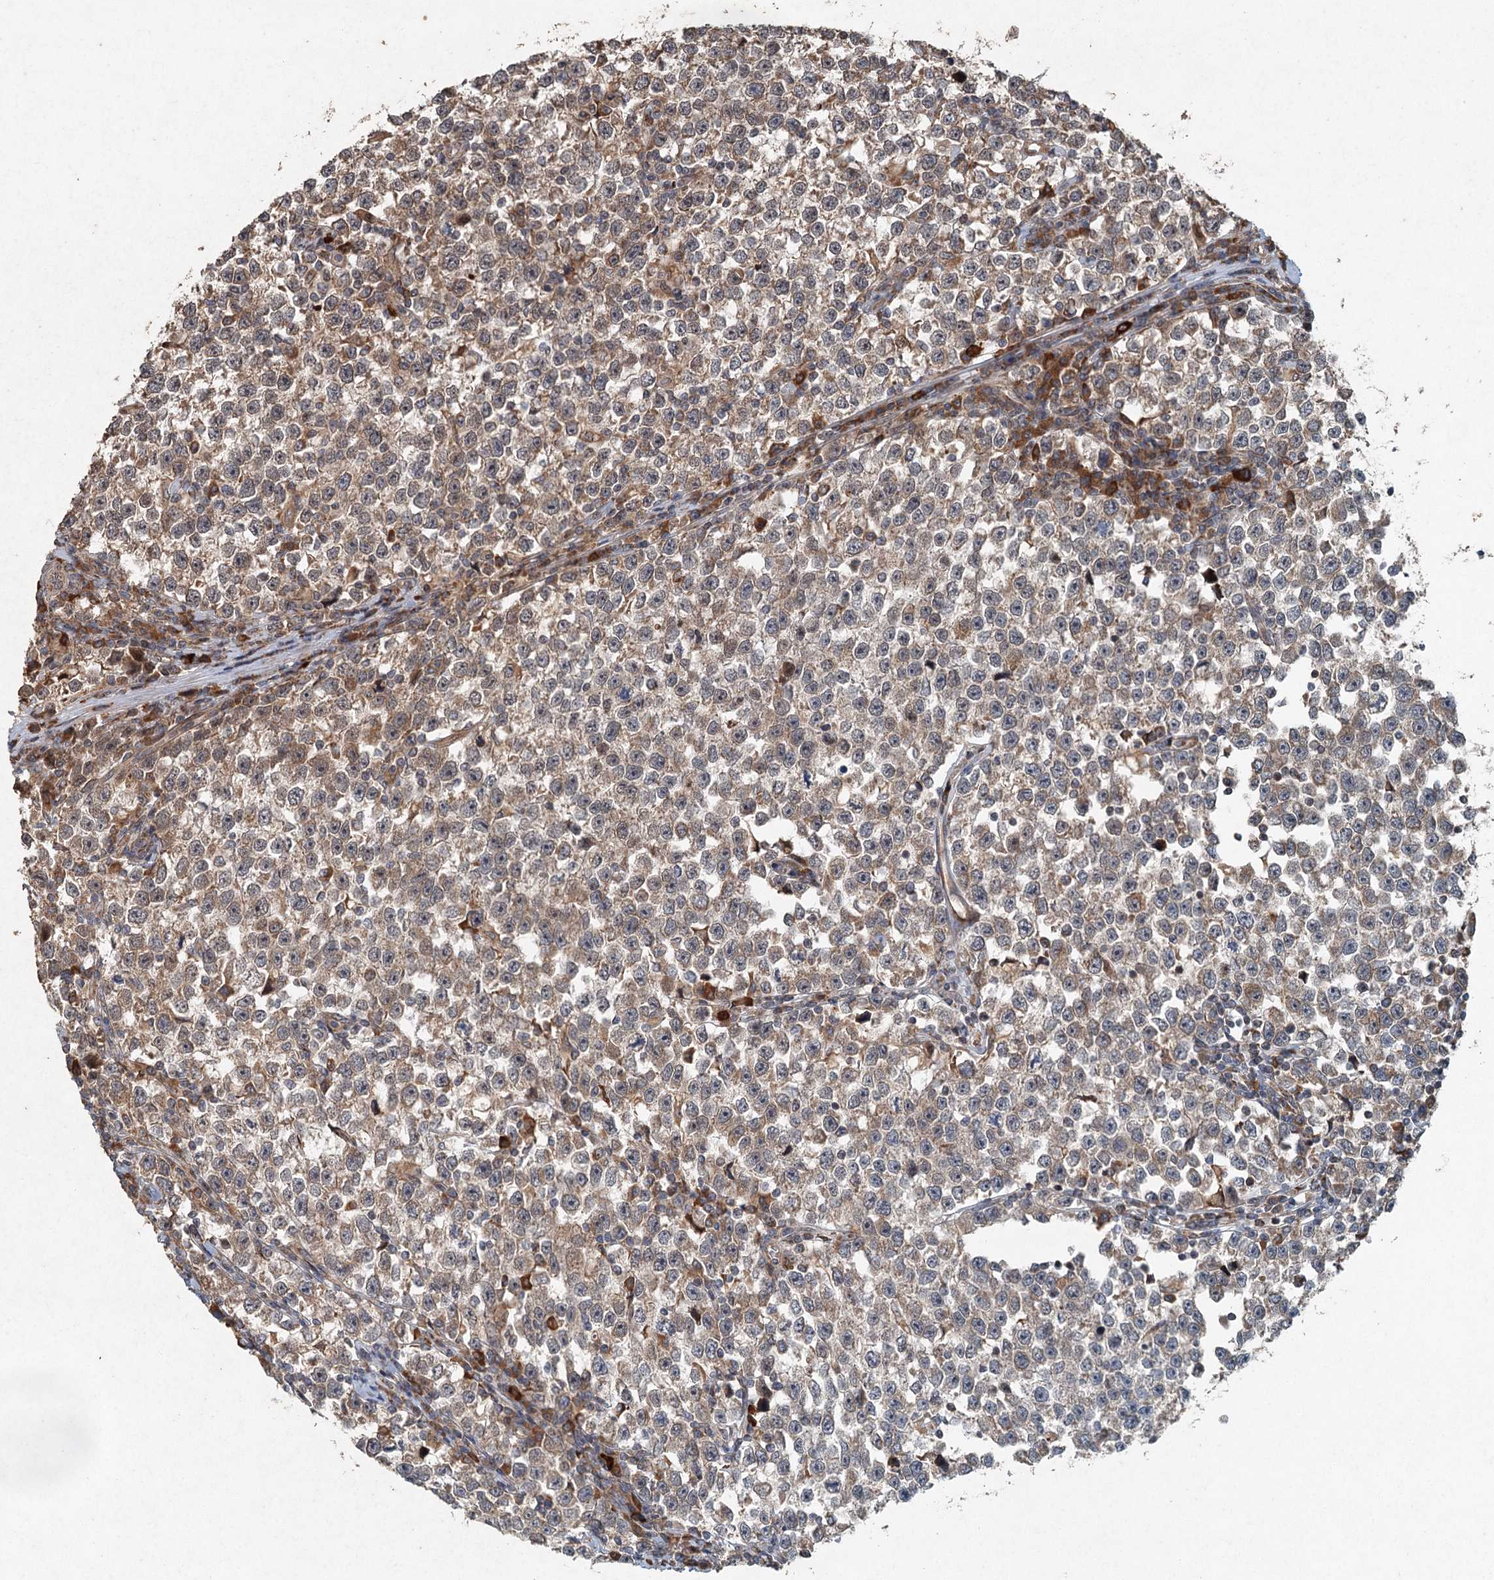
{"staining": {"intensity": "moderate", "quantity": ">75%", "location": "cytoplasmic/membranous"}, "tissue": "testis cancer", "cell_type": "Tumor cells", "image_type": "cancer", "snomed": [{"axis": "morphology", "description": "Normal tissue, NOS"}, {"axis": "morphology", "description": "Seminoma, NOS"}, {"axis": "topography", "description": "Testis"}], "caption": "Approximately >75% of tumor cells in testis cancer (seminoma) exhibit moderate cytoplasmic/membranous protein positivity as visualized by brown immunohistochemical staining.", "gene": "SRPX2", "patient": {"sex": "male", "age": 43}}